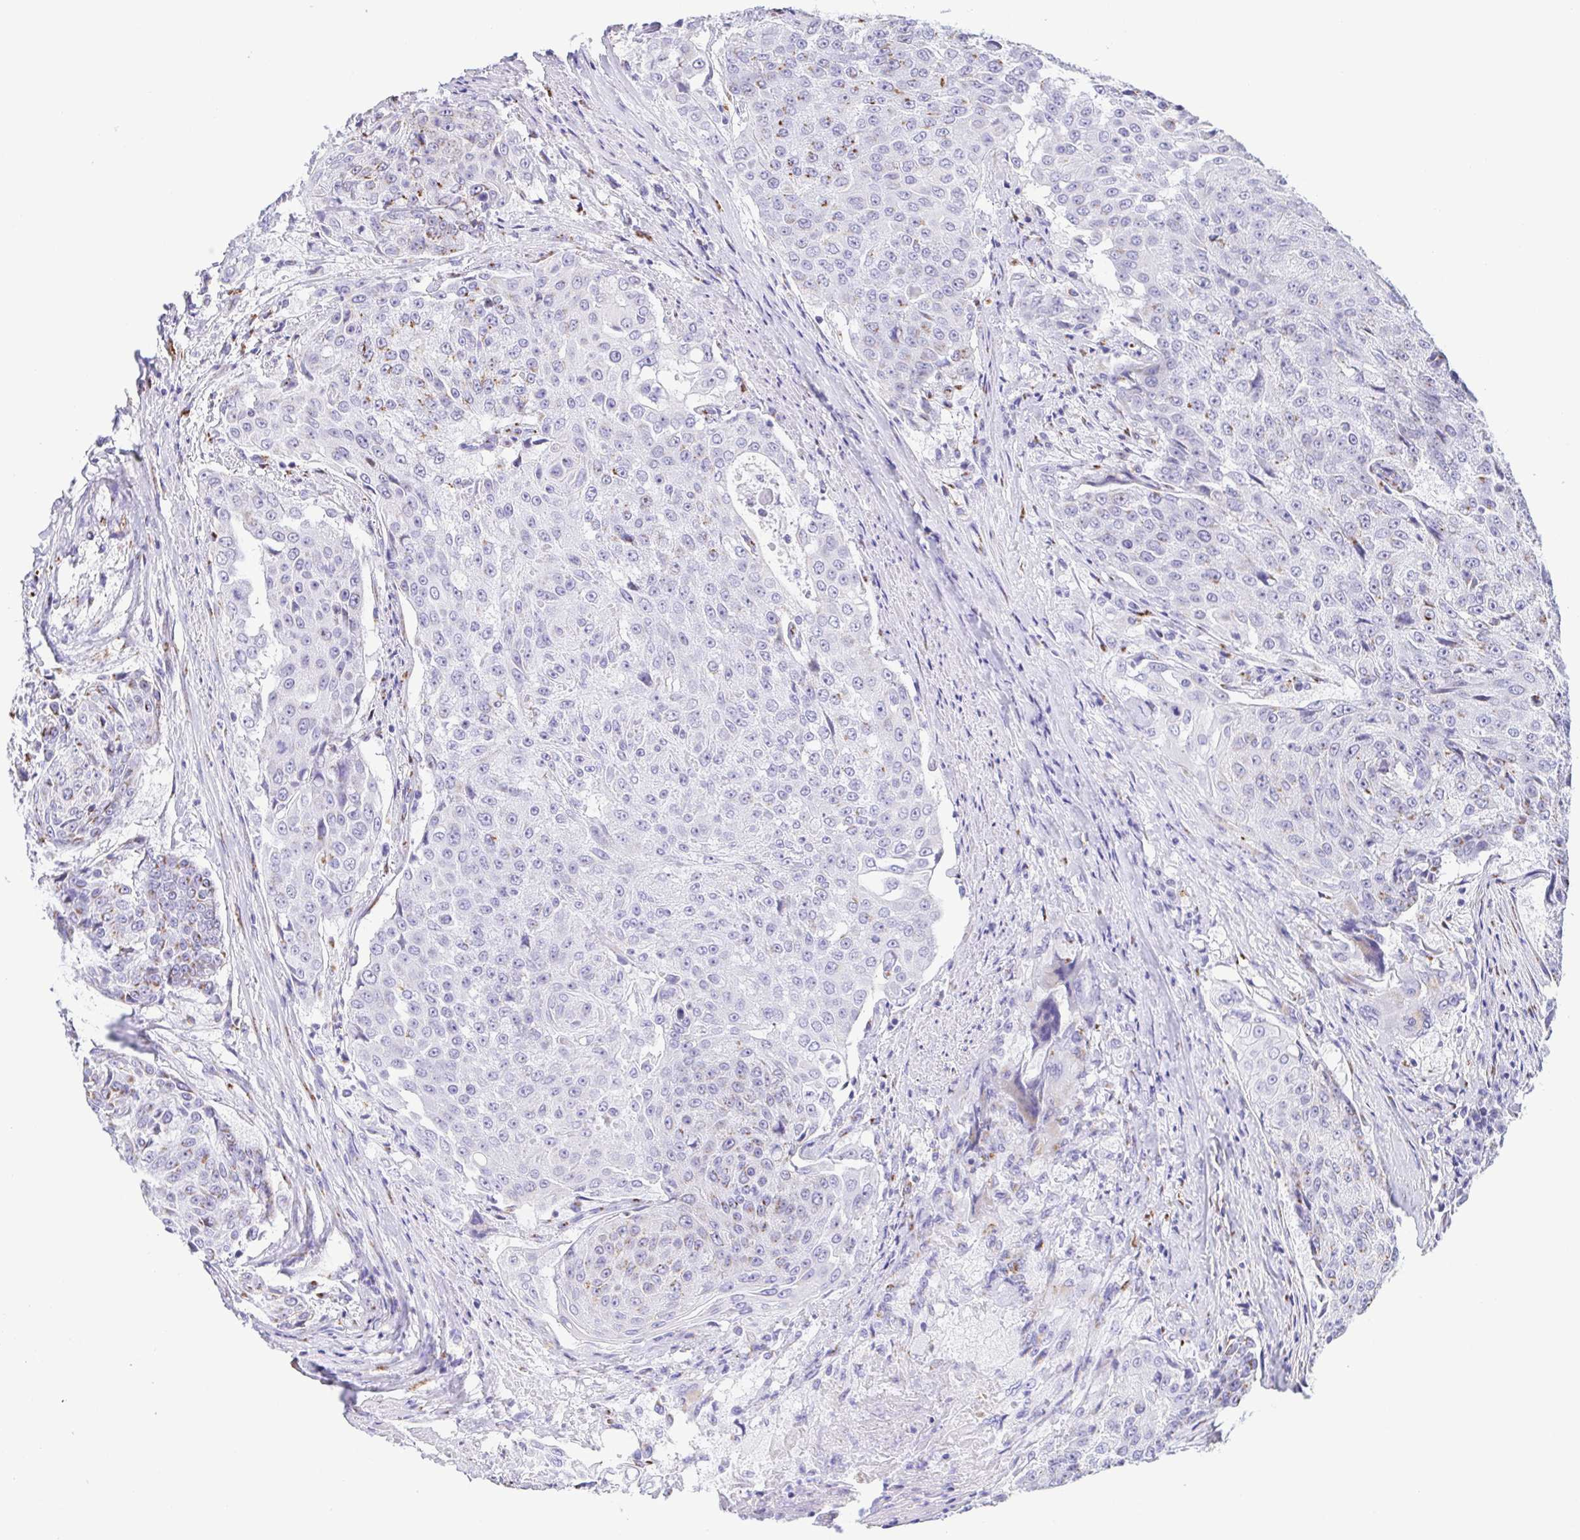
{"staining": {"intensity": "moderate", "quantity": "<25%", "location": "cytoplasmic/membranous"}, "tissue": "urothelial cancer", "cell_type": "Tumor cells", "image_type": "cancer", "snomed": [{"axis": "morphology", "description": "Urothelial carcinoma, High grade"}, {"axis": "topography", "description": "Urinary bladder"}], "caption": "Protein expression analysis of urothelial carcinoma (high-grade) reveals moderate cytoplasmic/membranous positivity in approximately <25% of tumor cells.", "gene": "SULT1B1", "patient": {"sex": "female", "age": 63}}